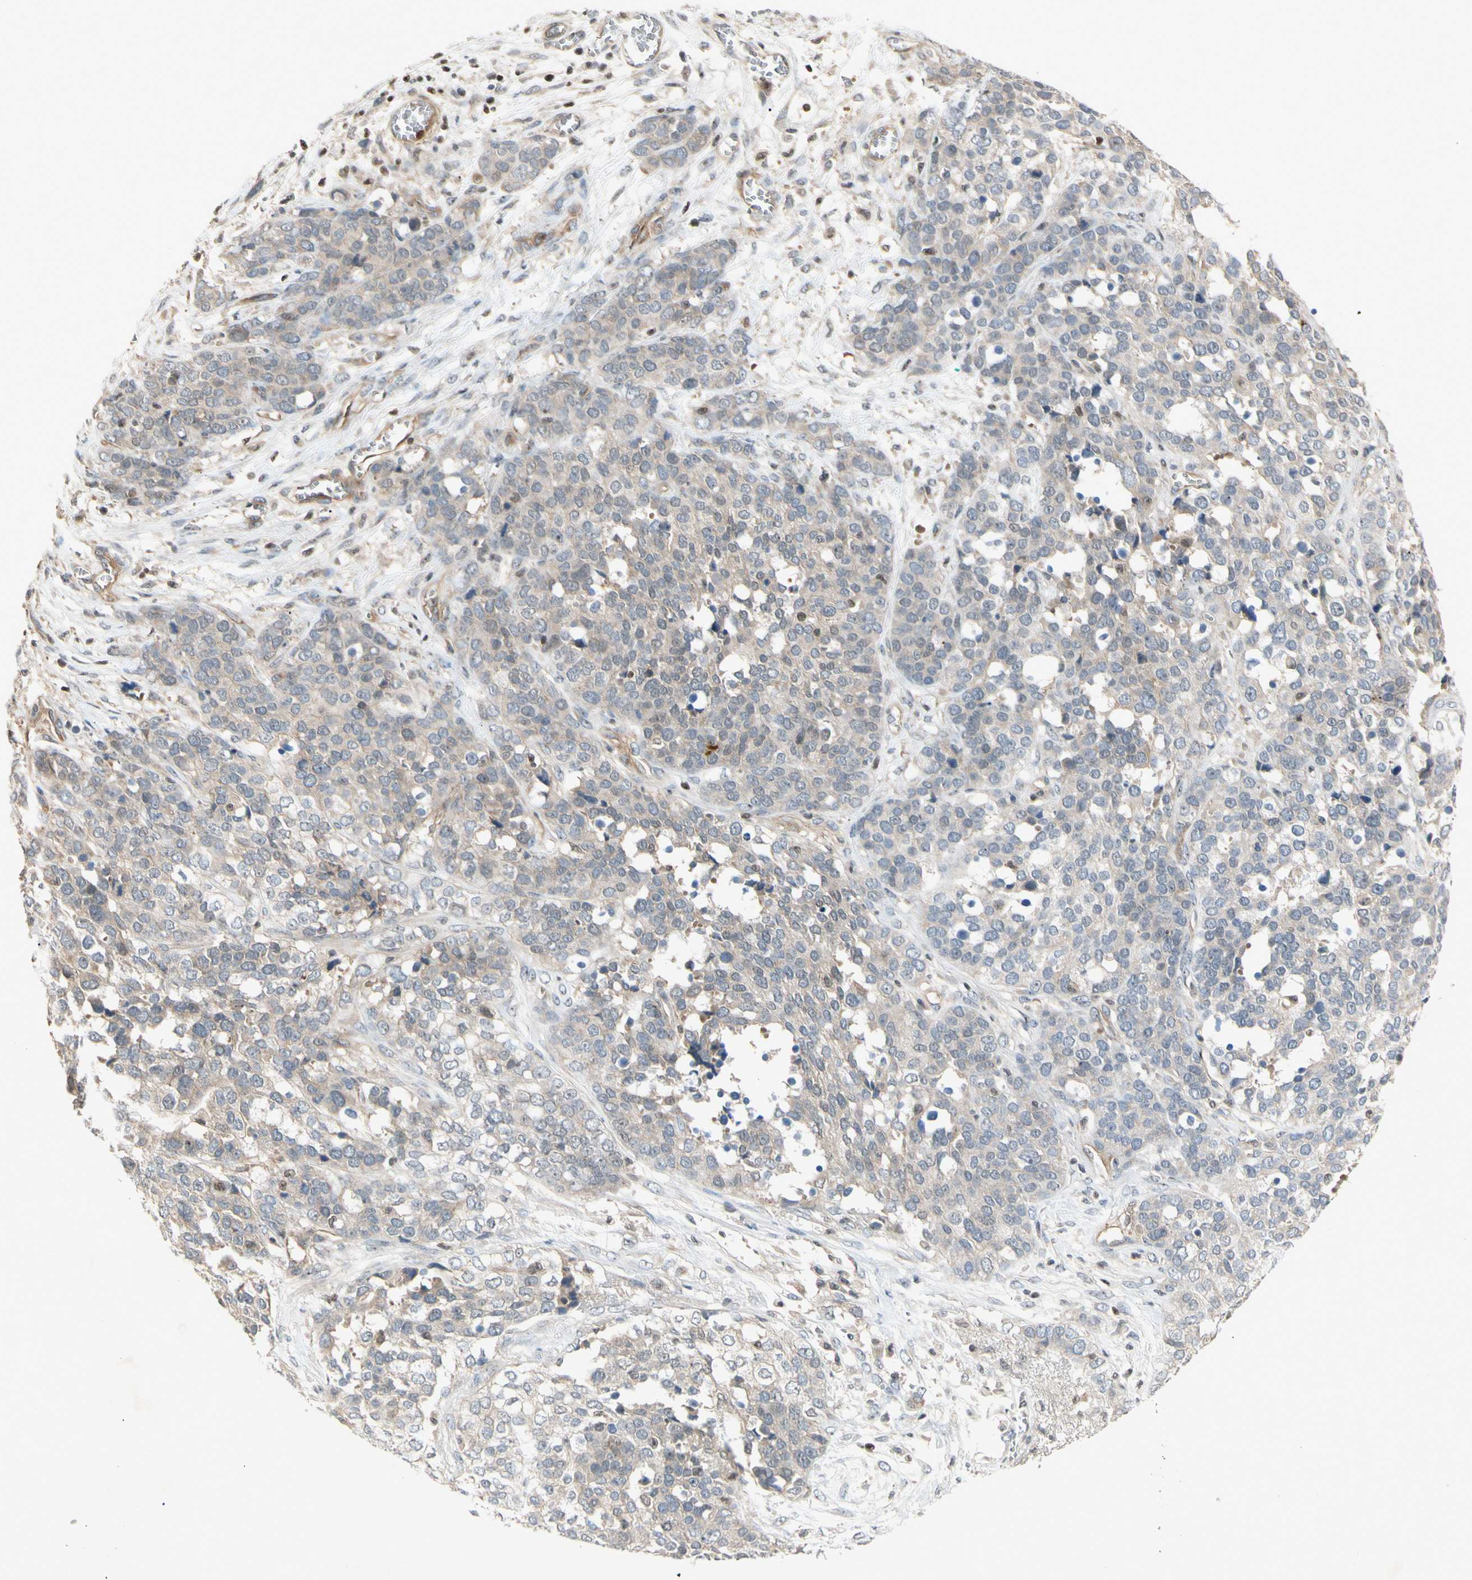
{"staining": {"intensity": "weak", "quantity": "25%-75%", "location": "cytoplasmic/membranous"}, "tissue": "ovarian cancer", "cell_type": "Tumor cells", "image_type": "cancer", "snomed": [{"axis": "morphology", "description": "Cystadenocarcinoma, serous, NOS"}, {"axis": "topography", "description": "Ovary"}], "caption": "Approximately 25%-75% of tumor cells in human ovarian cancer (serous cystadenocarcinoma) reveal weak cytoplasmic/membranous protein staining as visualized by brown immunohistochemical staining.", "gene": "NFYA", "patient": {"sex": "female", "age": 44}}